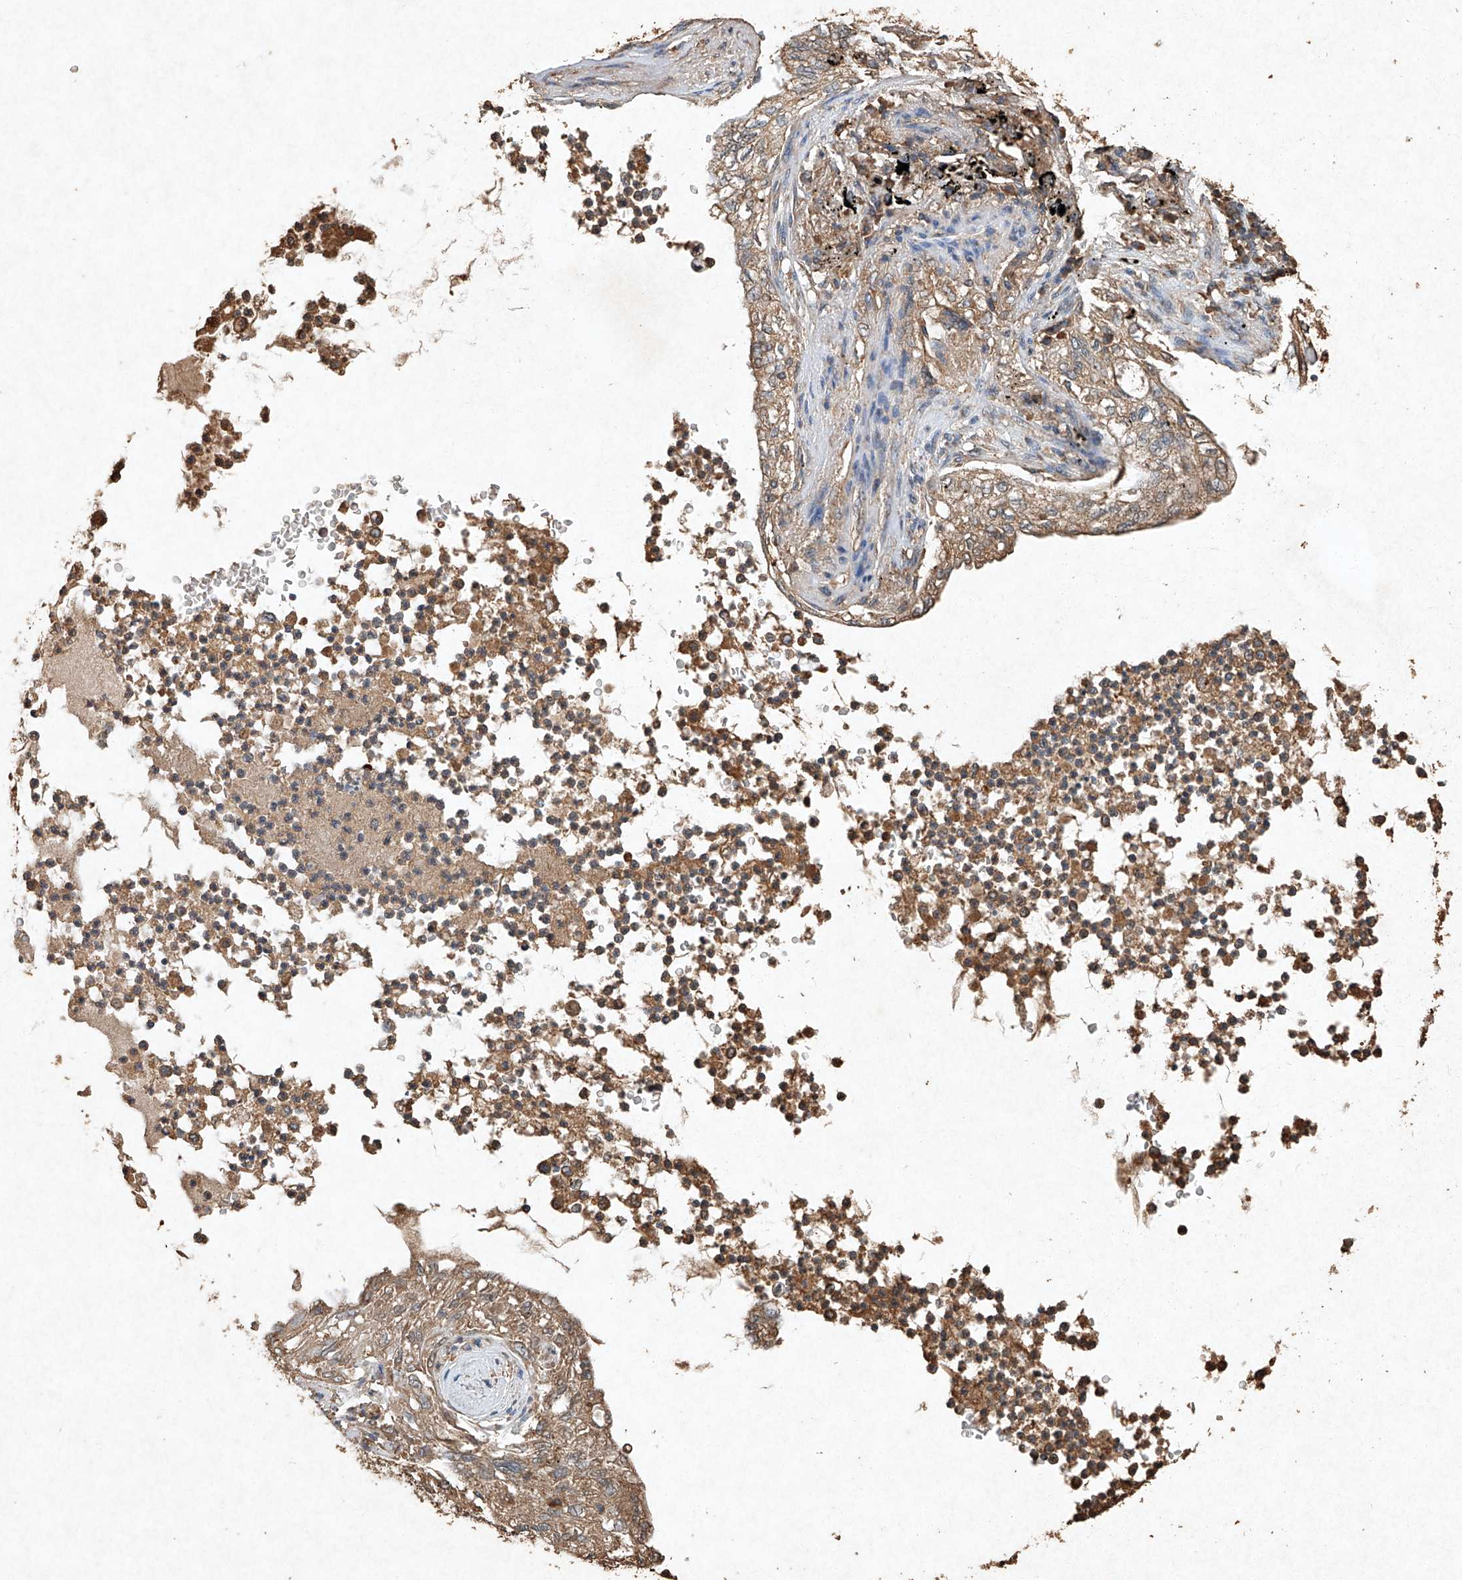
{"staining": {"intensity": "weak", "quantity": "25%-75%", "location": "cytoplasmic/membranous"}, "tissue": "lung cancer", "cell_type": "Tumor cells", "image_type": "cancer", "snomed": [{"axis": "morphology", "description": "Normal tissue, NOS"}, {"axis": "morphology", "description": "Adenocarcinoma, NOS"}, {"axis": "topography", "description": "Bronchus"}, {"axis": "topography", "description": "Lung"}], "caption": "Lung cancer (adenocarcinoma) was stained to show a protein in brown. There is low levels of weak cytoplasmic/membranous expression in approximately 25%-75% of tumor cells.", "gene": "STK3", "patient": {"sex": "female", "age": 70}}